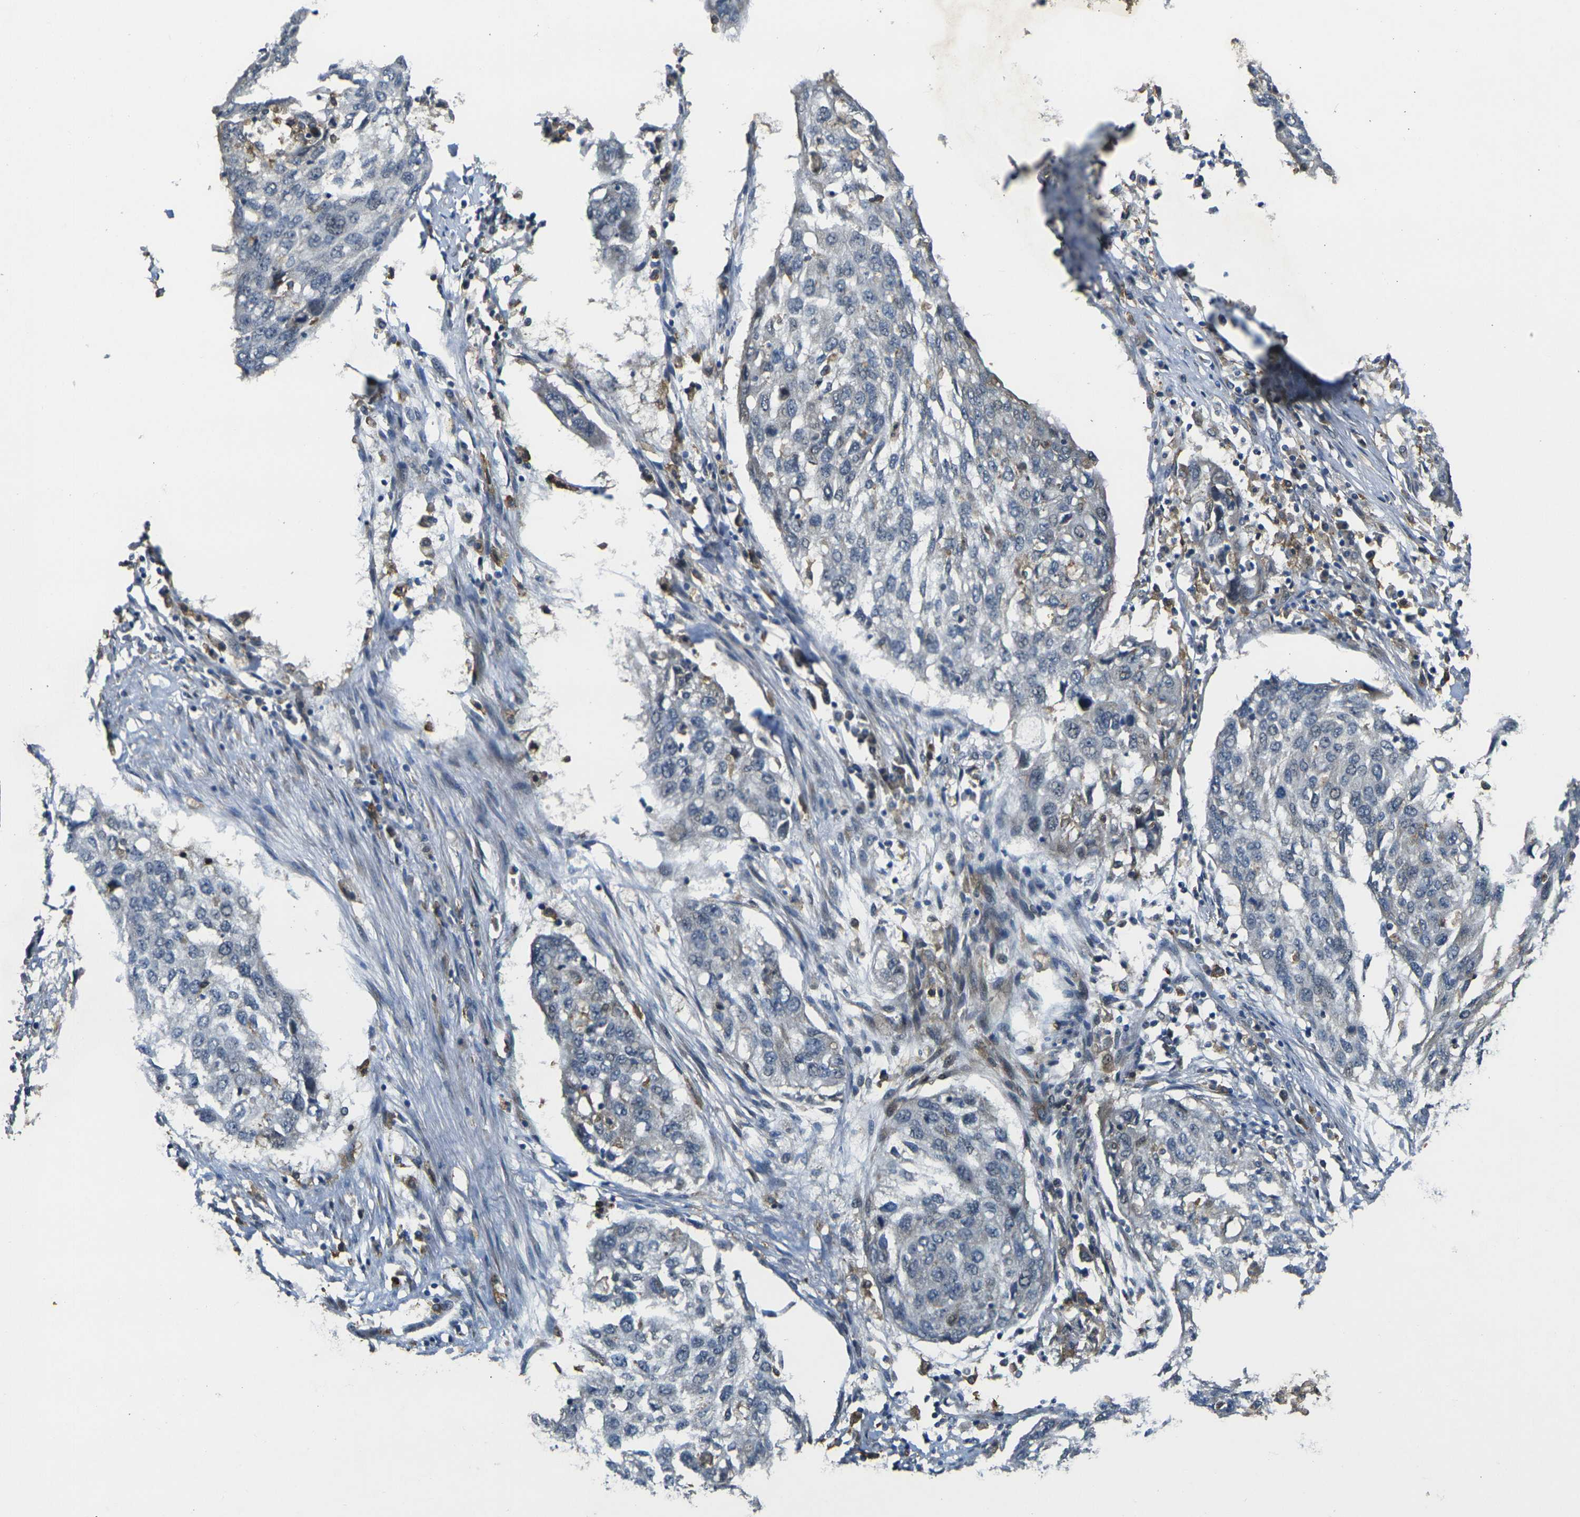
{"staining": {"intensity": "negative", "quantity": "none", "location": "none"}, "tissue": "lung cancer", "cell_type": "Tumor cells", "image_type": "cancer", "snomed": [{"axis": "morphology", "description": "Squamous cell carcinoma, NOS"}, {"axis": "topography", "description": "Lung"}], "caption": "Lung squamous cell carcinoma stained for a protein using immunohistochemistry displays no staining tumor cells.", "gene": "PIGL", "patient": {"sex": "female", "age": 63}}